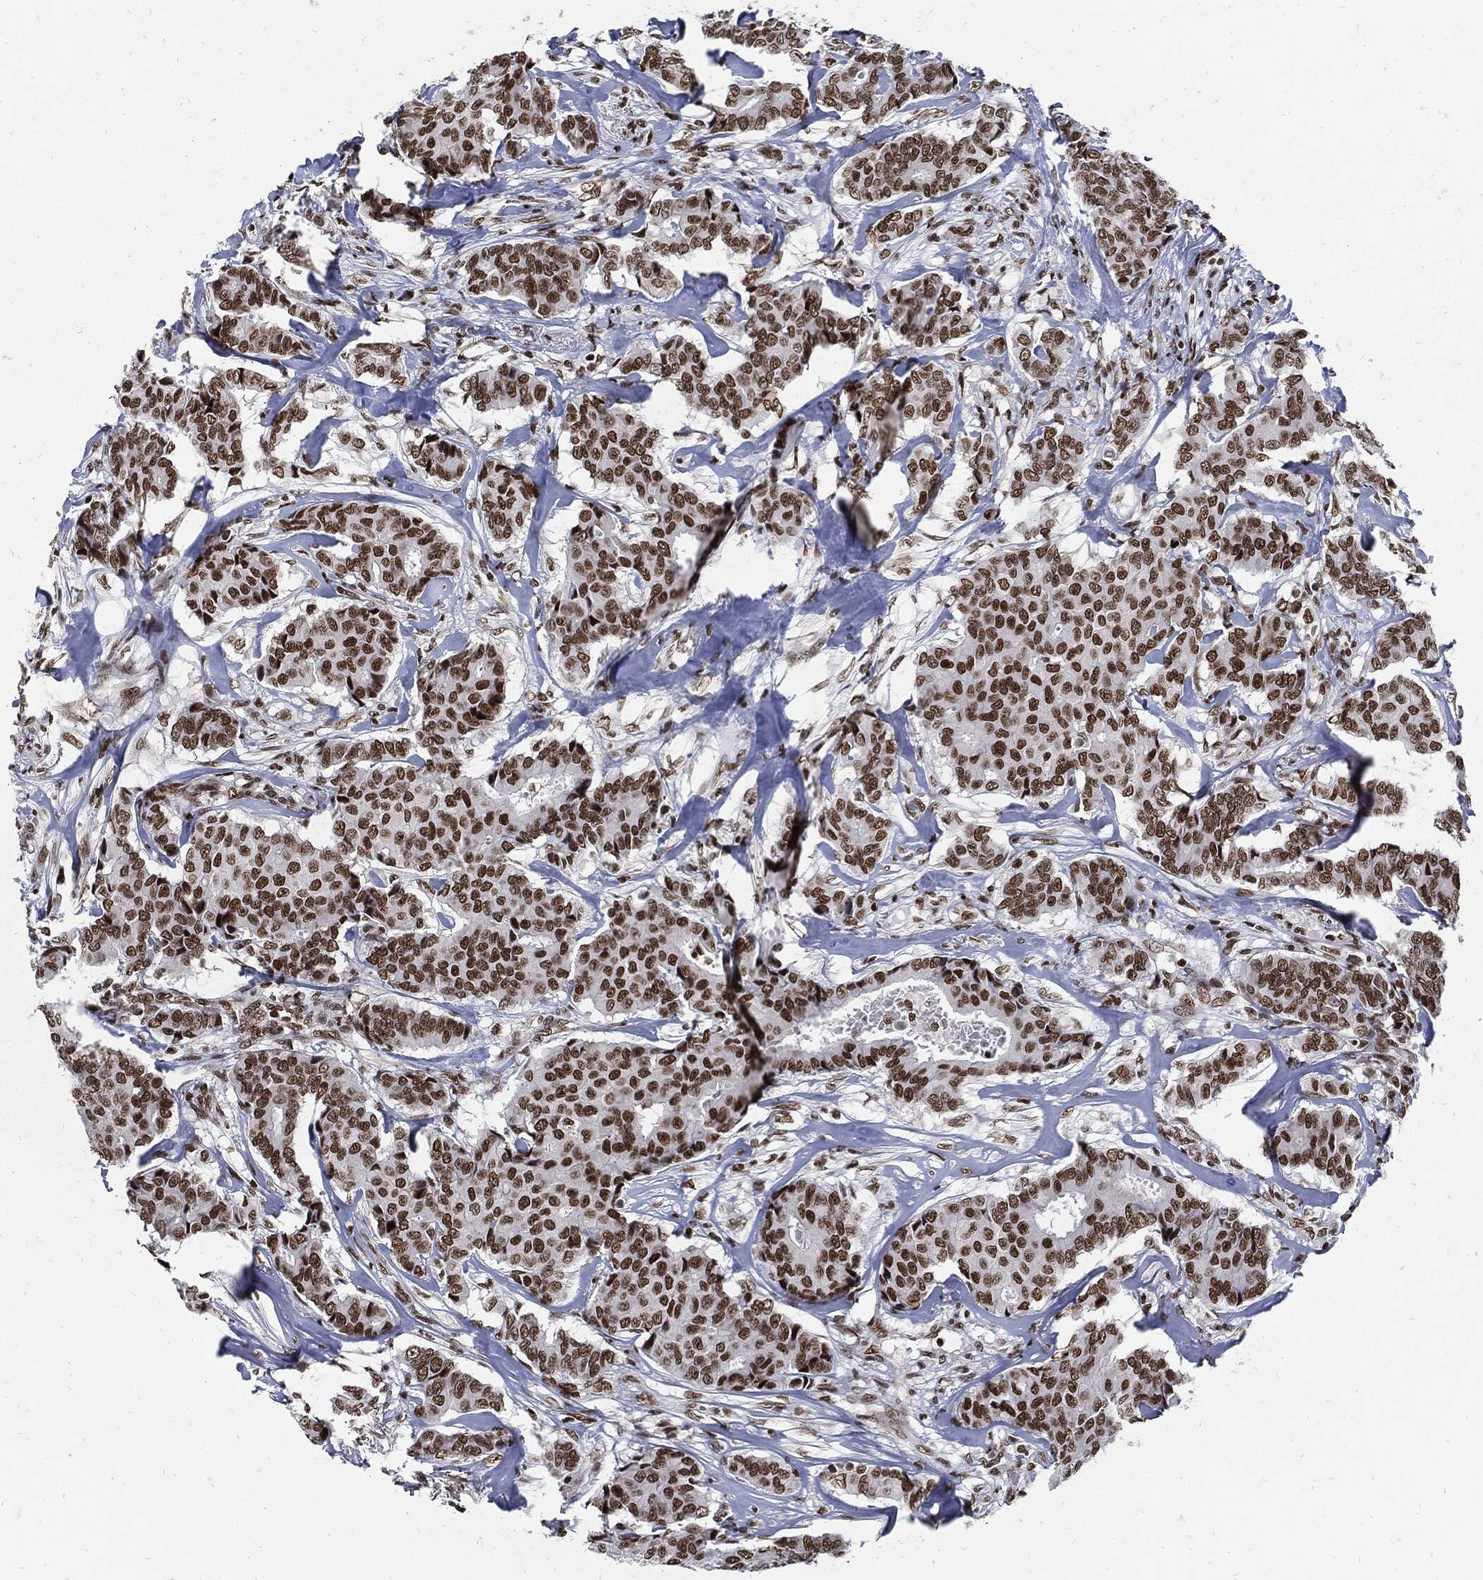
{"staining": {"intensity": "strong", "quantity": ">75%", "location": "nuclear"}, "tissue": "breast cancer", "cell_type": "Tumor cells", "image_type": "cancer", "snomed": [{"axis": "morphology", "description": "Duct carcinoma"}, {"axis": "topography", "description": "Breast"}], "caption": "Strong nuclear protein expression is identified in approximately >75% of tumor cells in breast cancer.", "gene": "TERF2", "patient": {"sex": "female", "age": 75}}